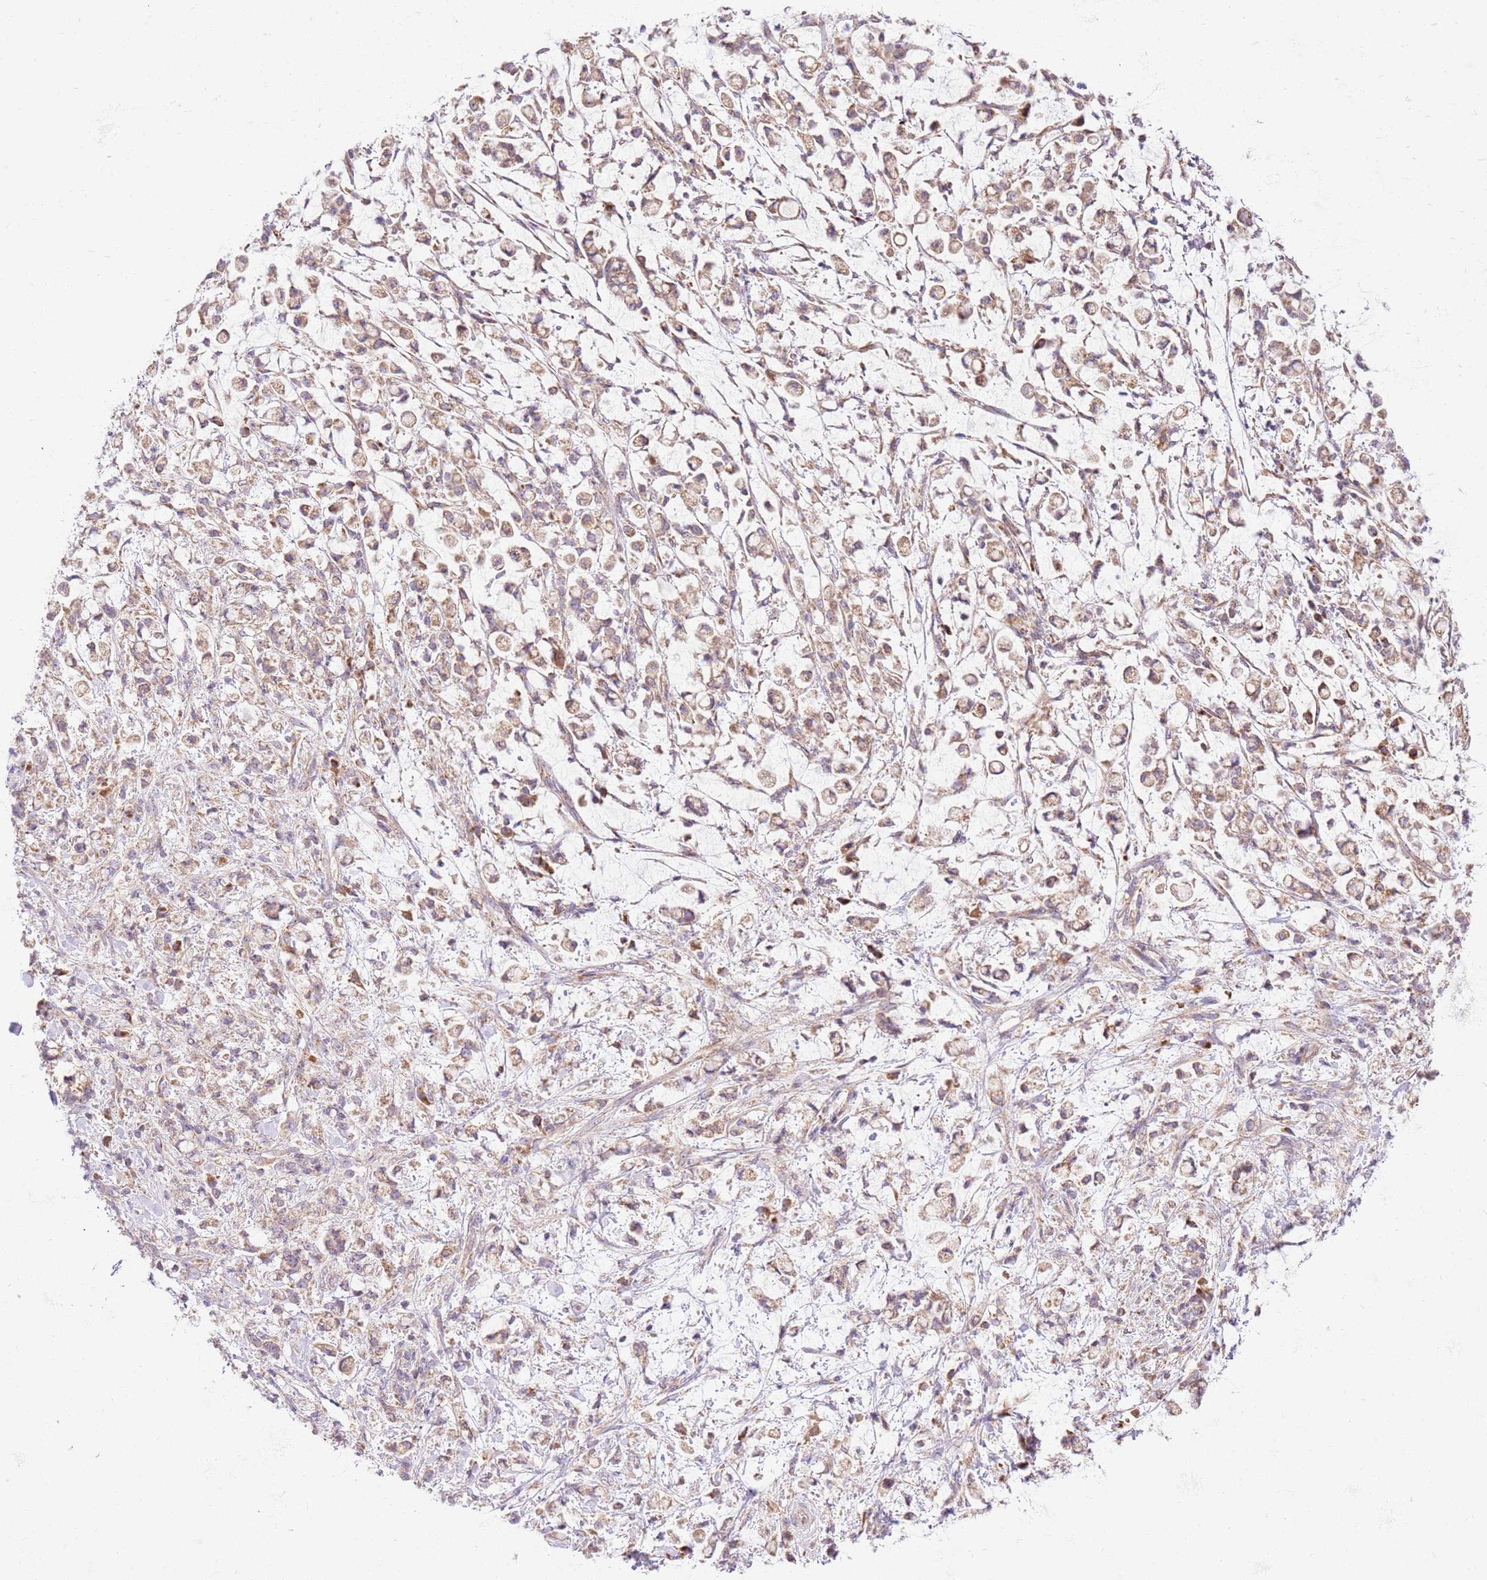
{"staining": {"intensity": "moderate", "quantity": ">75%", "location": "cytoplasmic/membranous"}, "tissue": "stomach cancer", "cell_type": "Tumor cells", "image_type": "cancer", "snomed": [{"axis": "morphology", "description": "Adenocarcinoma, NOS"}, {"axis": "topography", "description": "Stomach"}], "caption": "Adenocarcinoma (stomach) stained with a protein marker exhibits moderate staining in tumor cells.", "gene": "SPATA2L", "patient": {"sex": "female", "age": 60}}